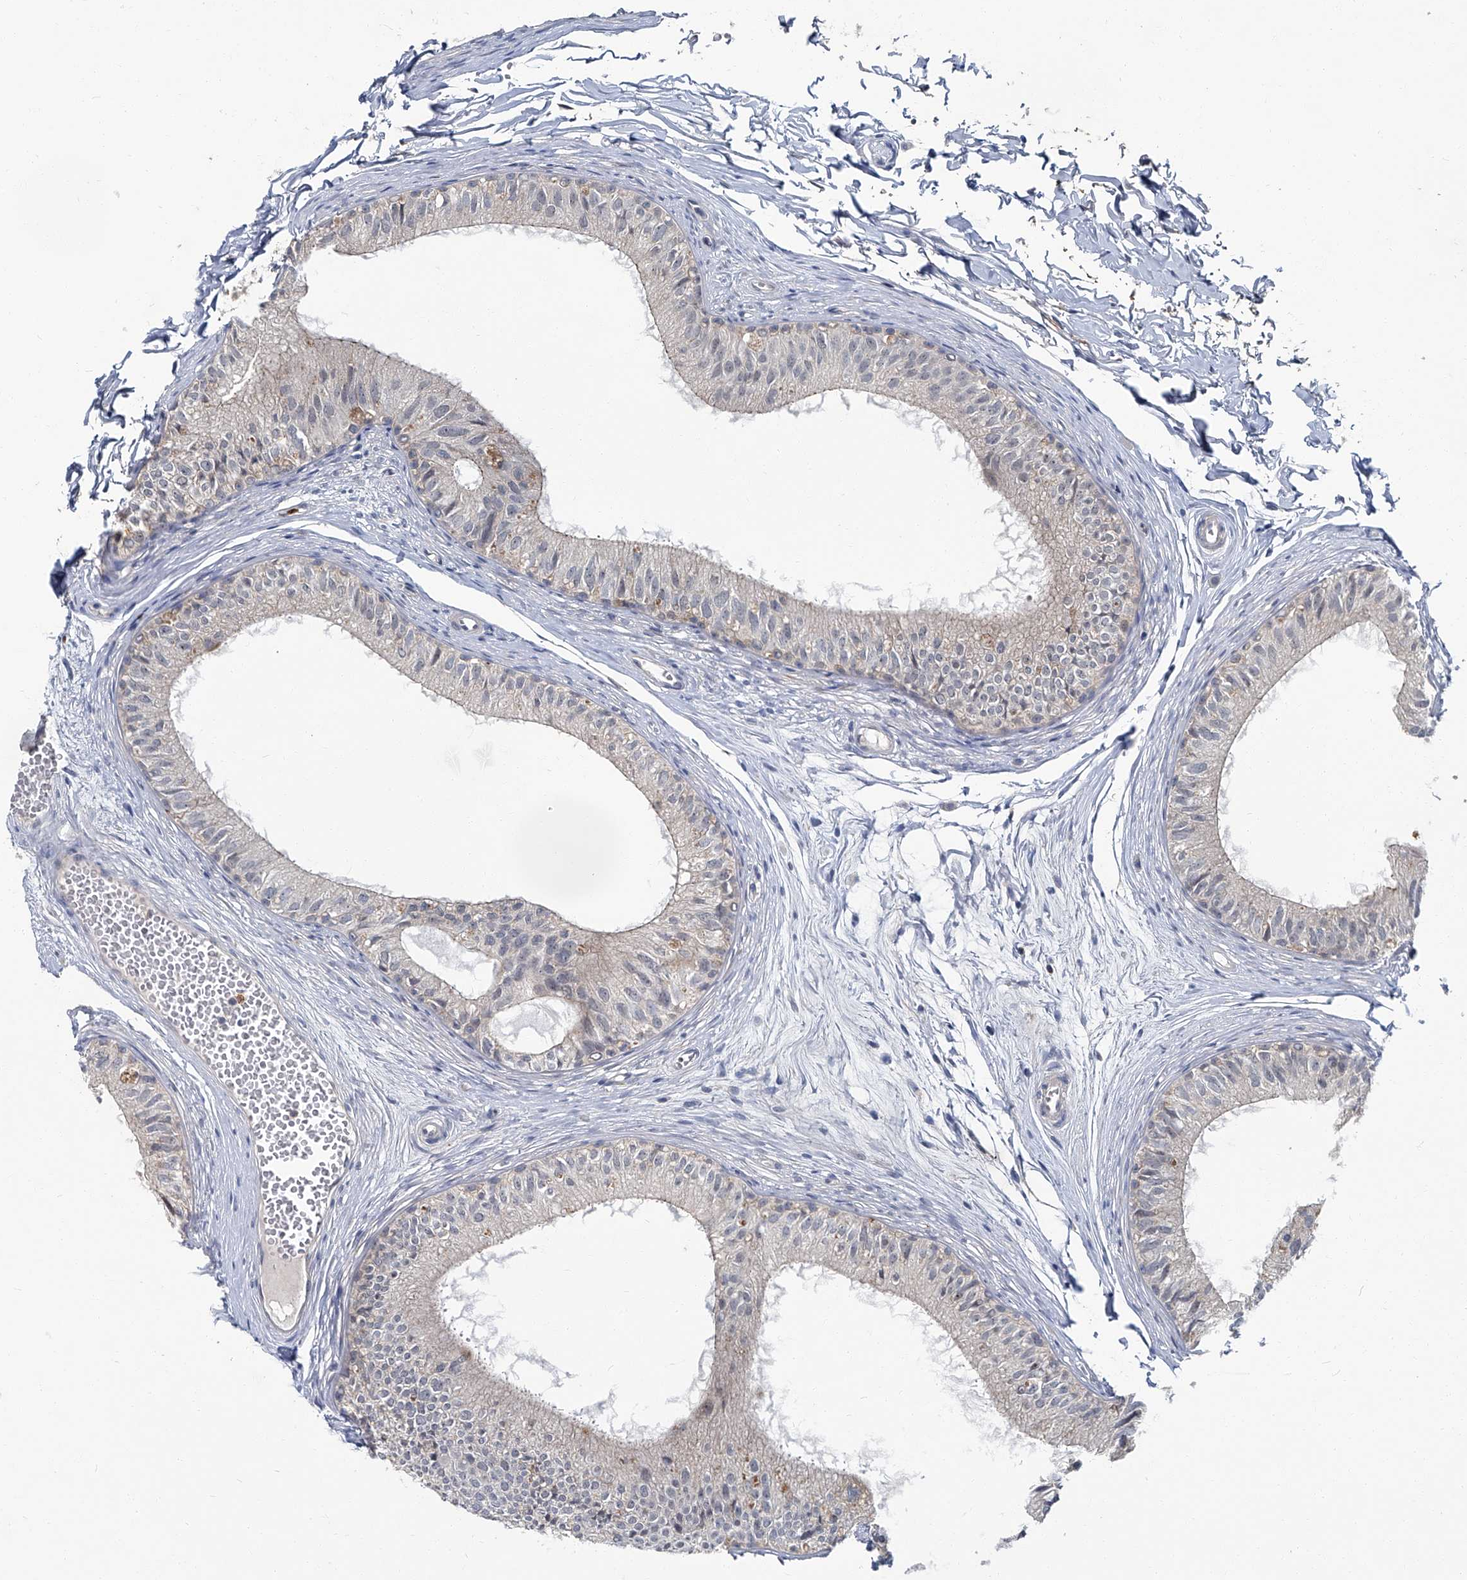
{"staining": {"intensity": "negative", "quantity": "none", "location": "none"}, "tissue": "epididymis", "cell_type": "Glandular cells", "image_type": "normal", "snomed": [{"axis": "morphology", "description": "Normal tissue, NOS"}, {"axis": "morphology", "description": "Seminoma in situ"}, {"axis": "topography", "description": "Testis"}, {"axis": "topography", "description": "Epididymis"}], "caption": "This is a image of IHC staining of normal epididymis, which shows no staining in glandular cells. (DAB immunohistochemistry (IHC) visualized using brightfield microscopy, high magnification).", "gene": "AKNAD1", "patient": {"sex": "male", "age": 28}}